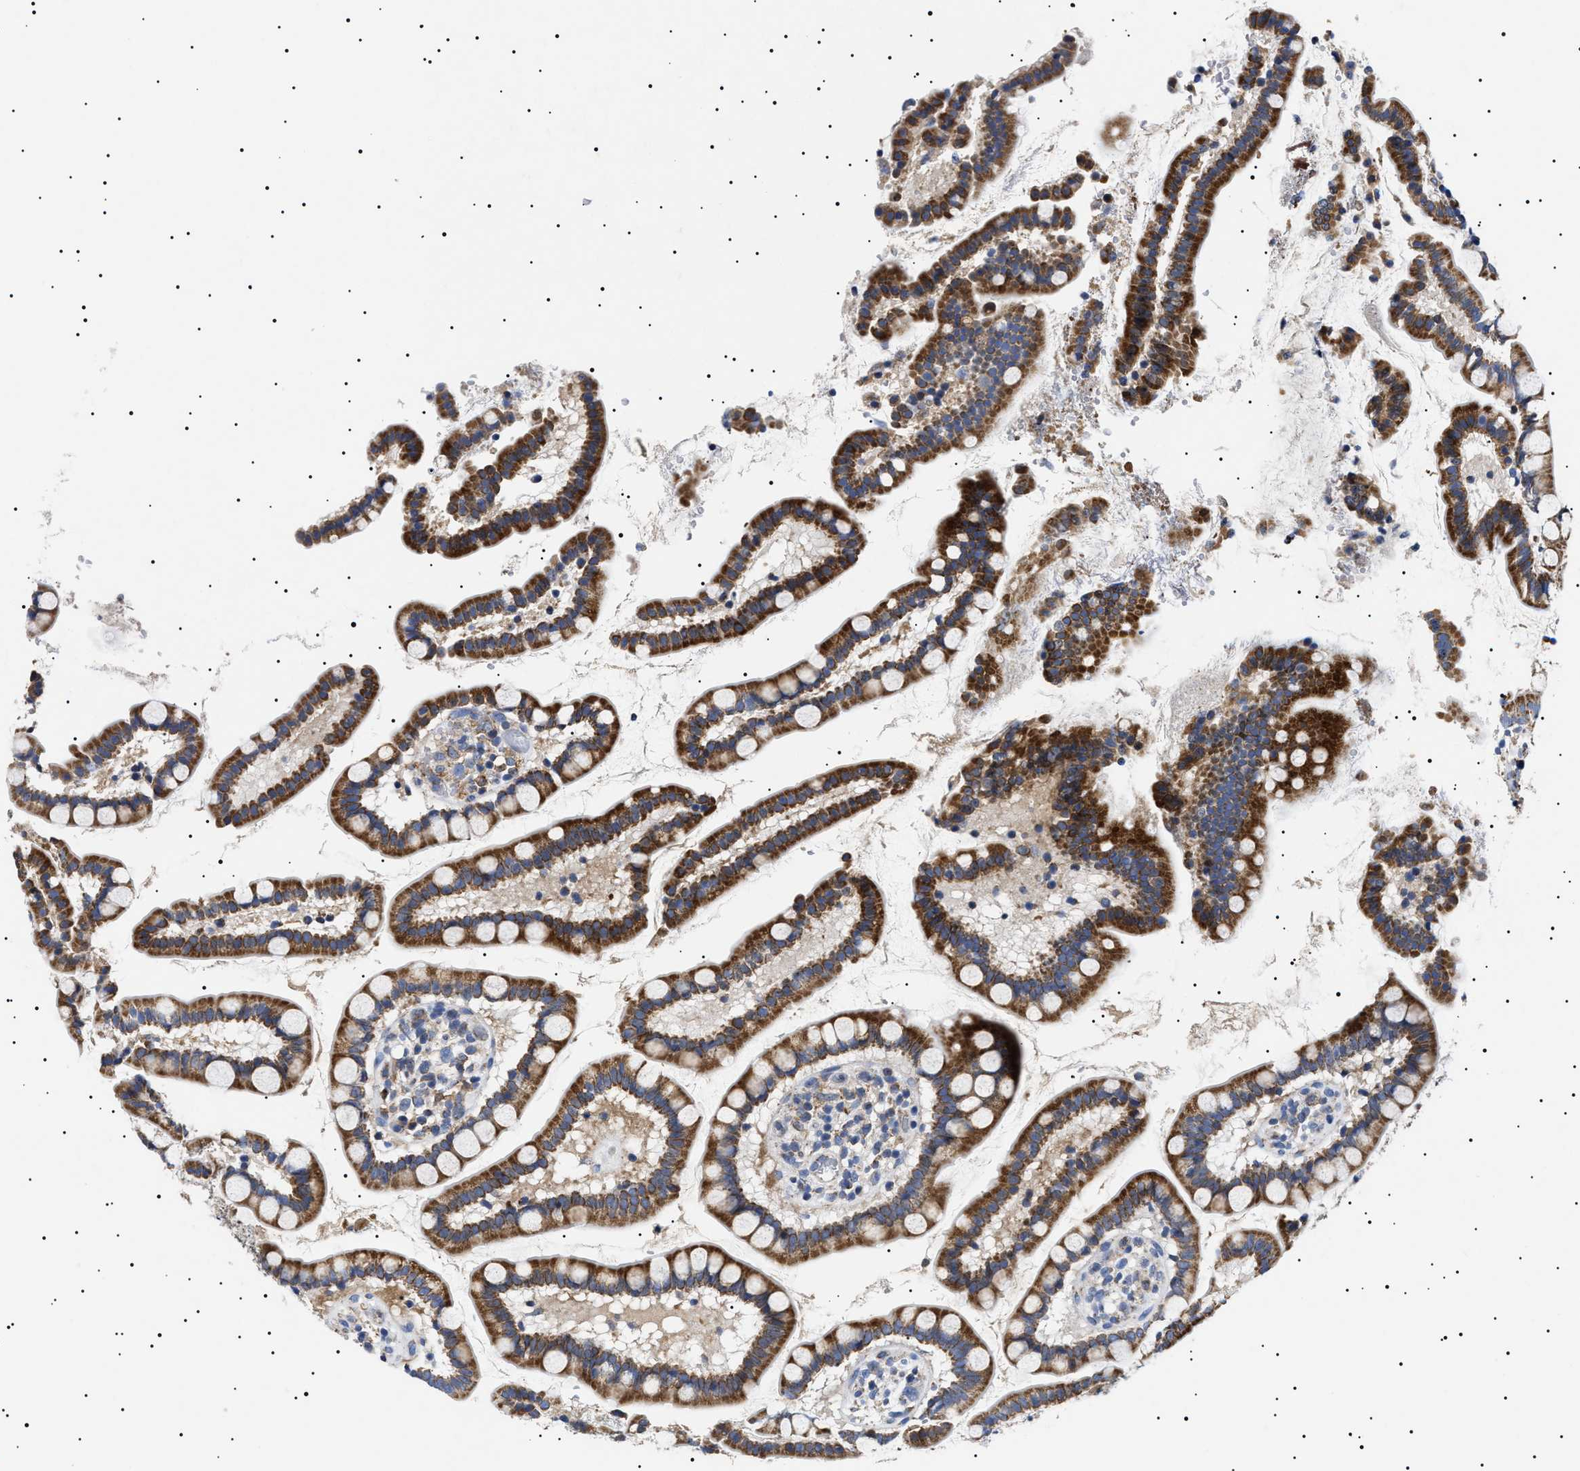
{"staining": {"intensity": "strong", "quantity": ">75%", "location": "cytoplasmic/membranous"}, "tissue": "small intestine", "cell_type": "Glandular cells", "image_type": "normal", "snomed": [{"axis": "morphology", "description": "Normal tissue, NOS"}, {"axis": "topography", "description": "Small intestine"}], "caption": "Benign small intestine displays strong cytoplasmic/membranous staining in approximately >75% of glandular cells, visualized by immunohistochemistry.", "gene": "CHRDL2", "patient": {"sex": "female", "age": 84}}